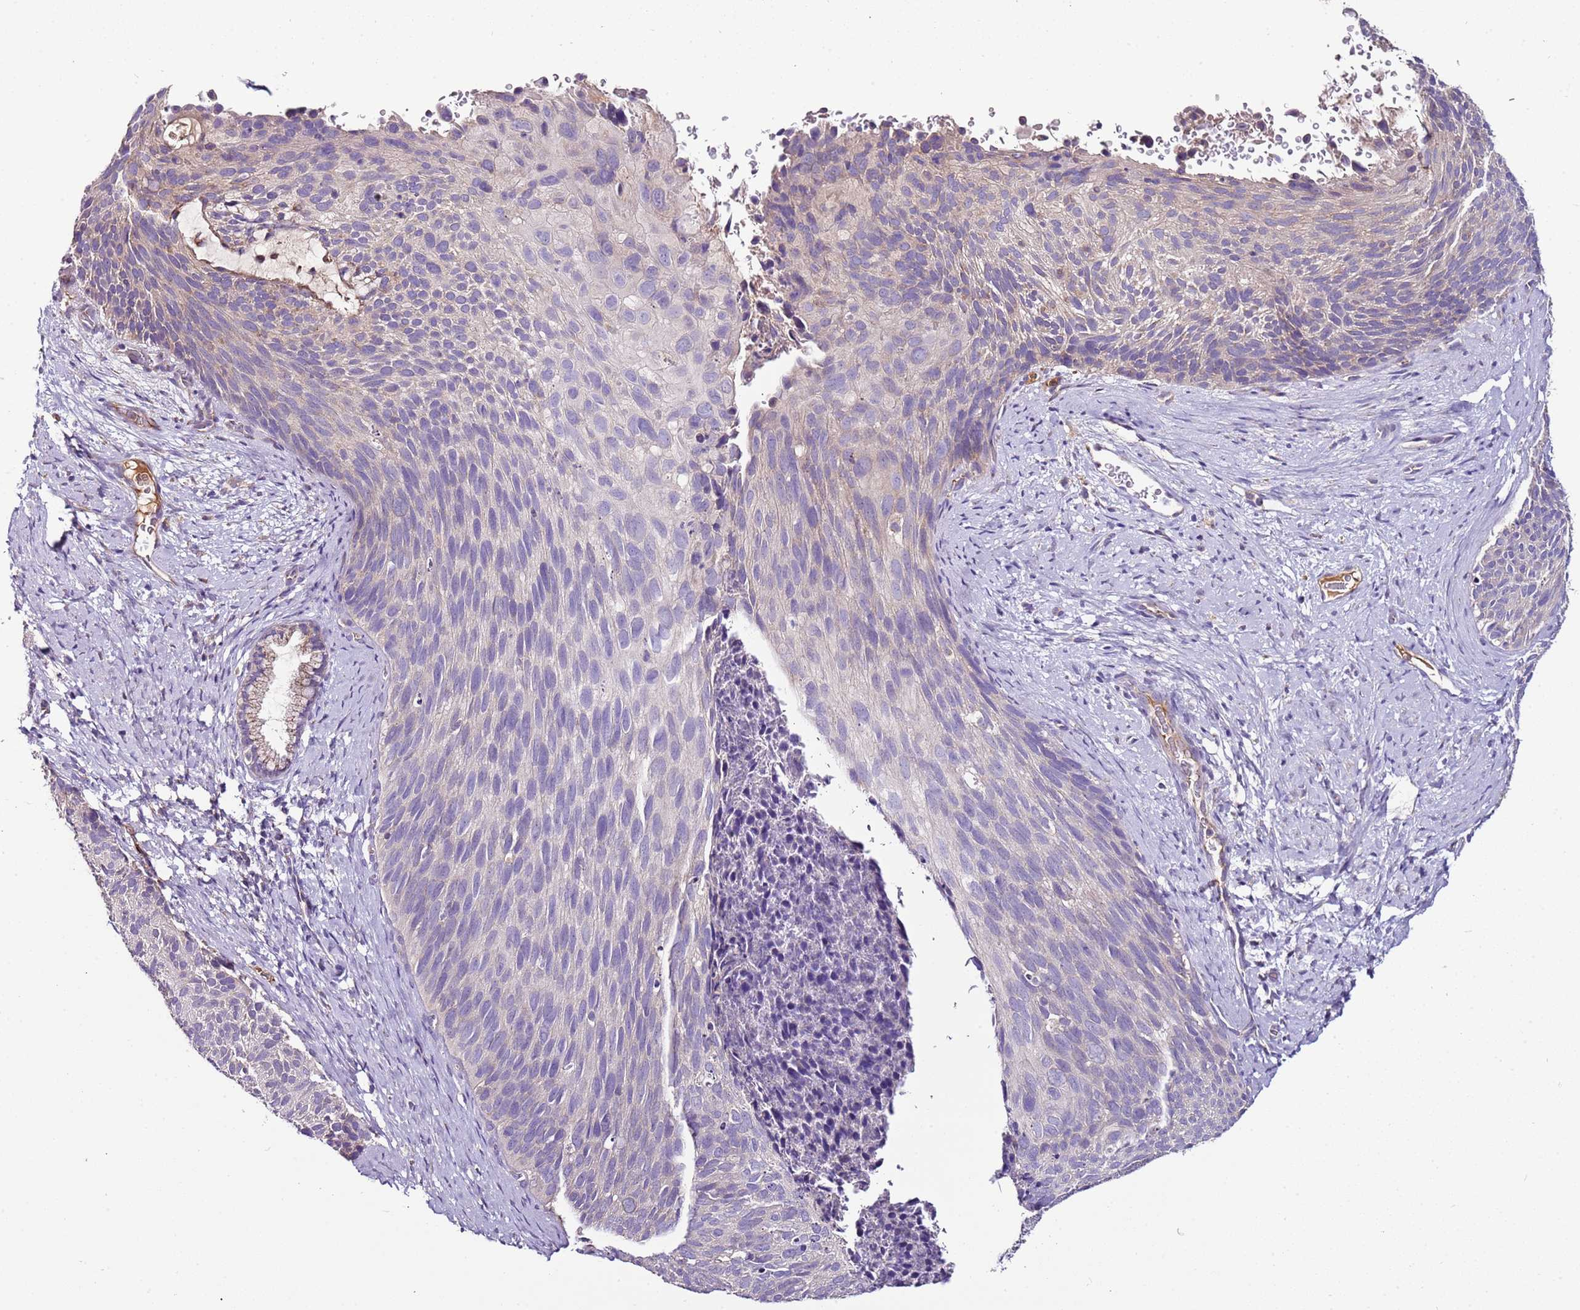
{"staining": {"intensity": "weak", "quantity": "<25%", "location": "cytoplasmic/membranous"}, "tissue": "cervical cancer", "cell_type": "Tumor cells", "image_type": "cancer", "snomed": [{"axis": "morphology", "description": "Squamous cell carcinoma, NOS"}, {"axis": "topography", "description": "Cervix"}], "caption": "Immunohistochemical staining of human cervical cancer exhibits no significant expression in tumor cells.", "gene": "FAM20A", "patient": {"sex": "female", "age": 80}}